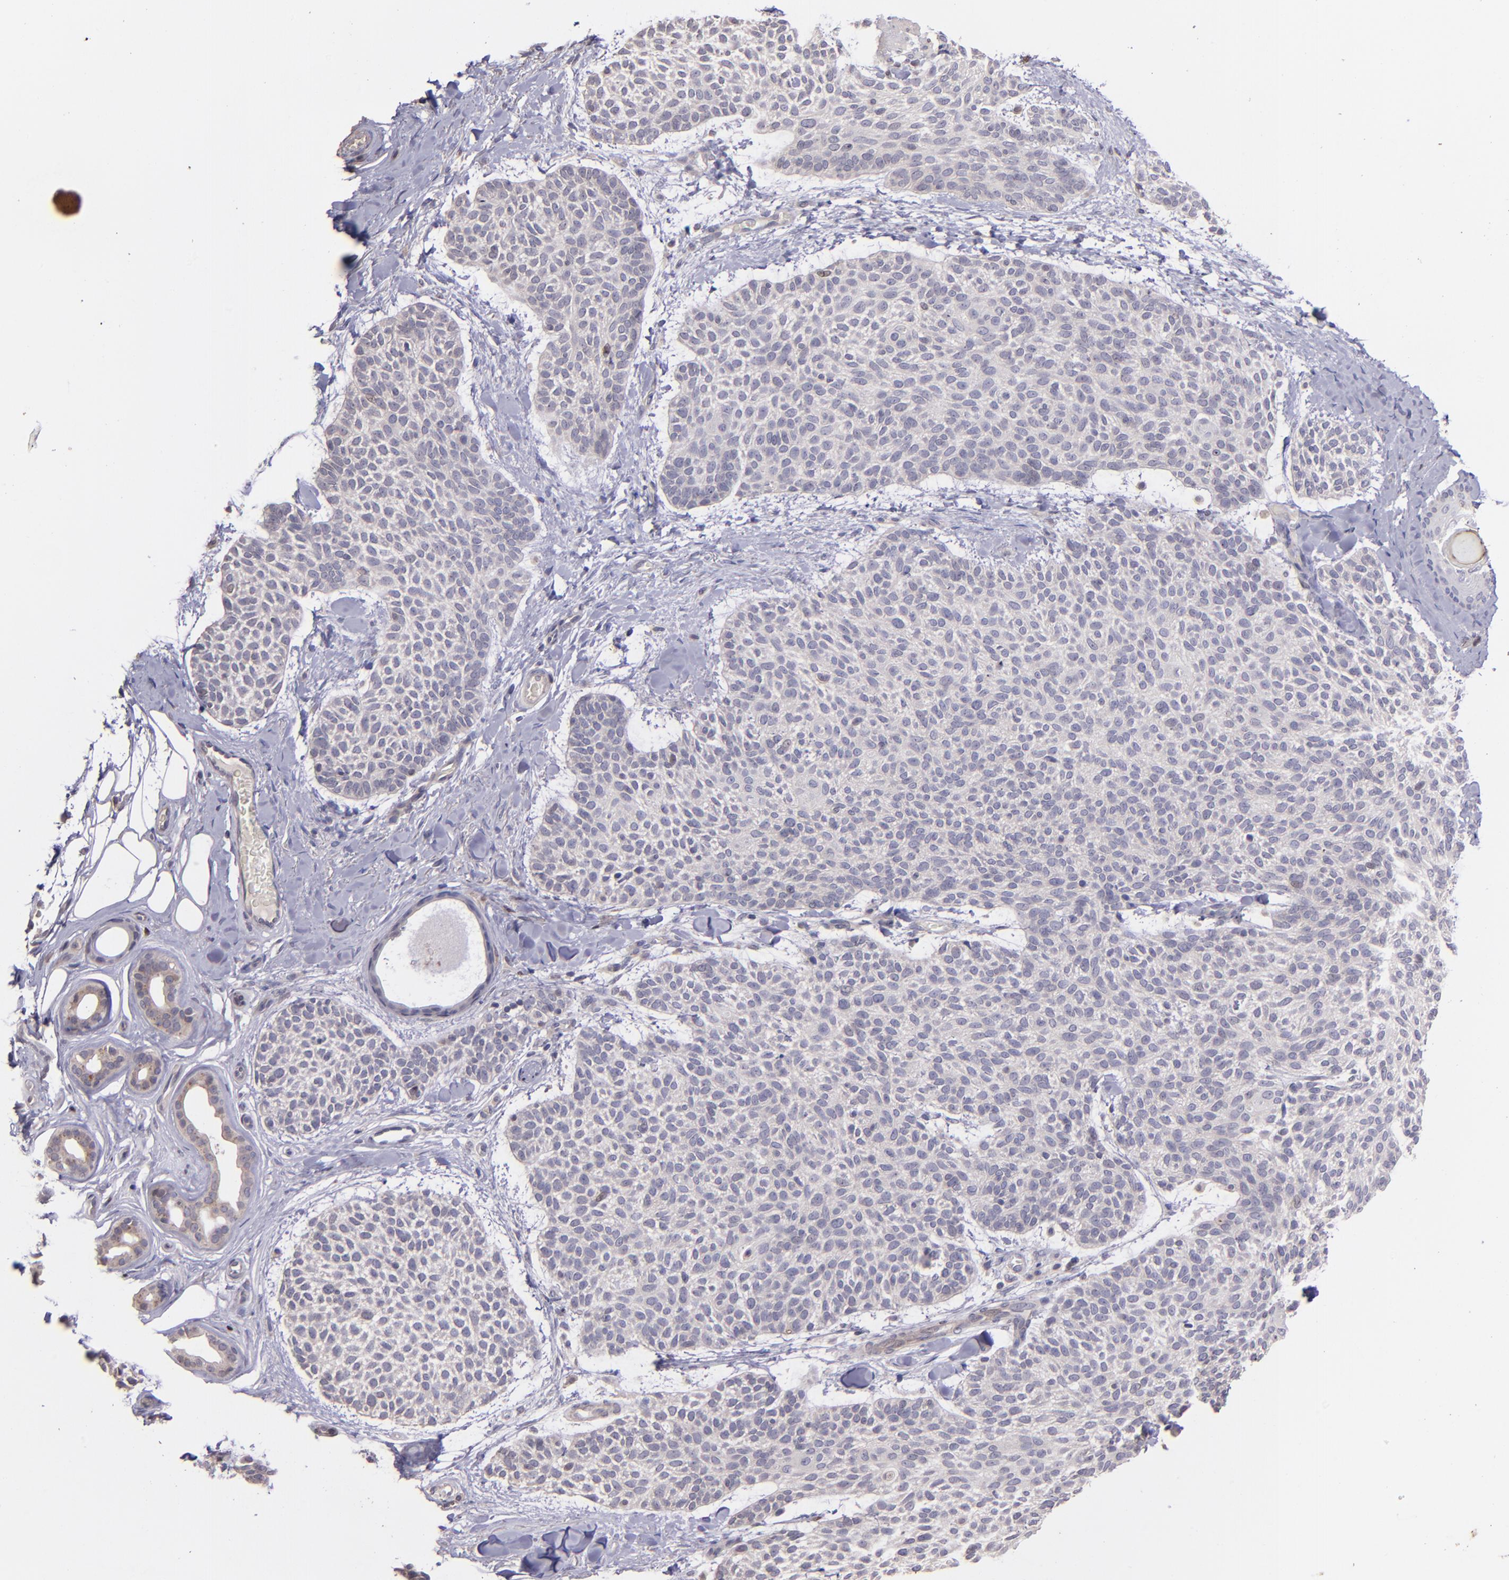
{"staining": {"intensity": "negative", "quantity": "none", "location": "none"}, "tissue": "skin cancer", "cell_type": "Tumor cells", "image_type": "cancer", "snomed": [{"axis": "morphology", "description": "Normal tissue, NOS"}, {"axis": "morphology", "description": "Basal cell carcinoma"}, {"axis": "topography", "description": "Skin"}], "caption": "Immunohistochemical staining of human basal cell carcinoma (skin) displays no significant positivity in tumor cells.", "gene": "NUP62CL", "patient": {"sex": "female", "age": 70}}